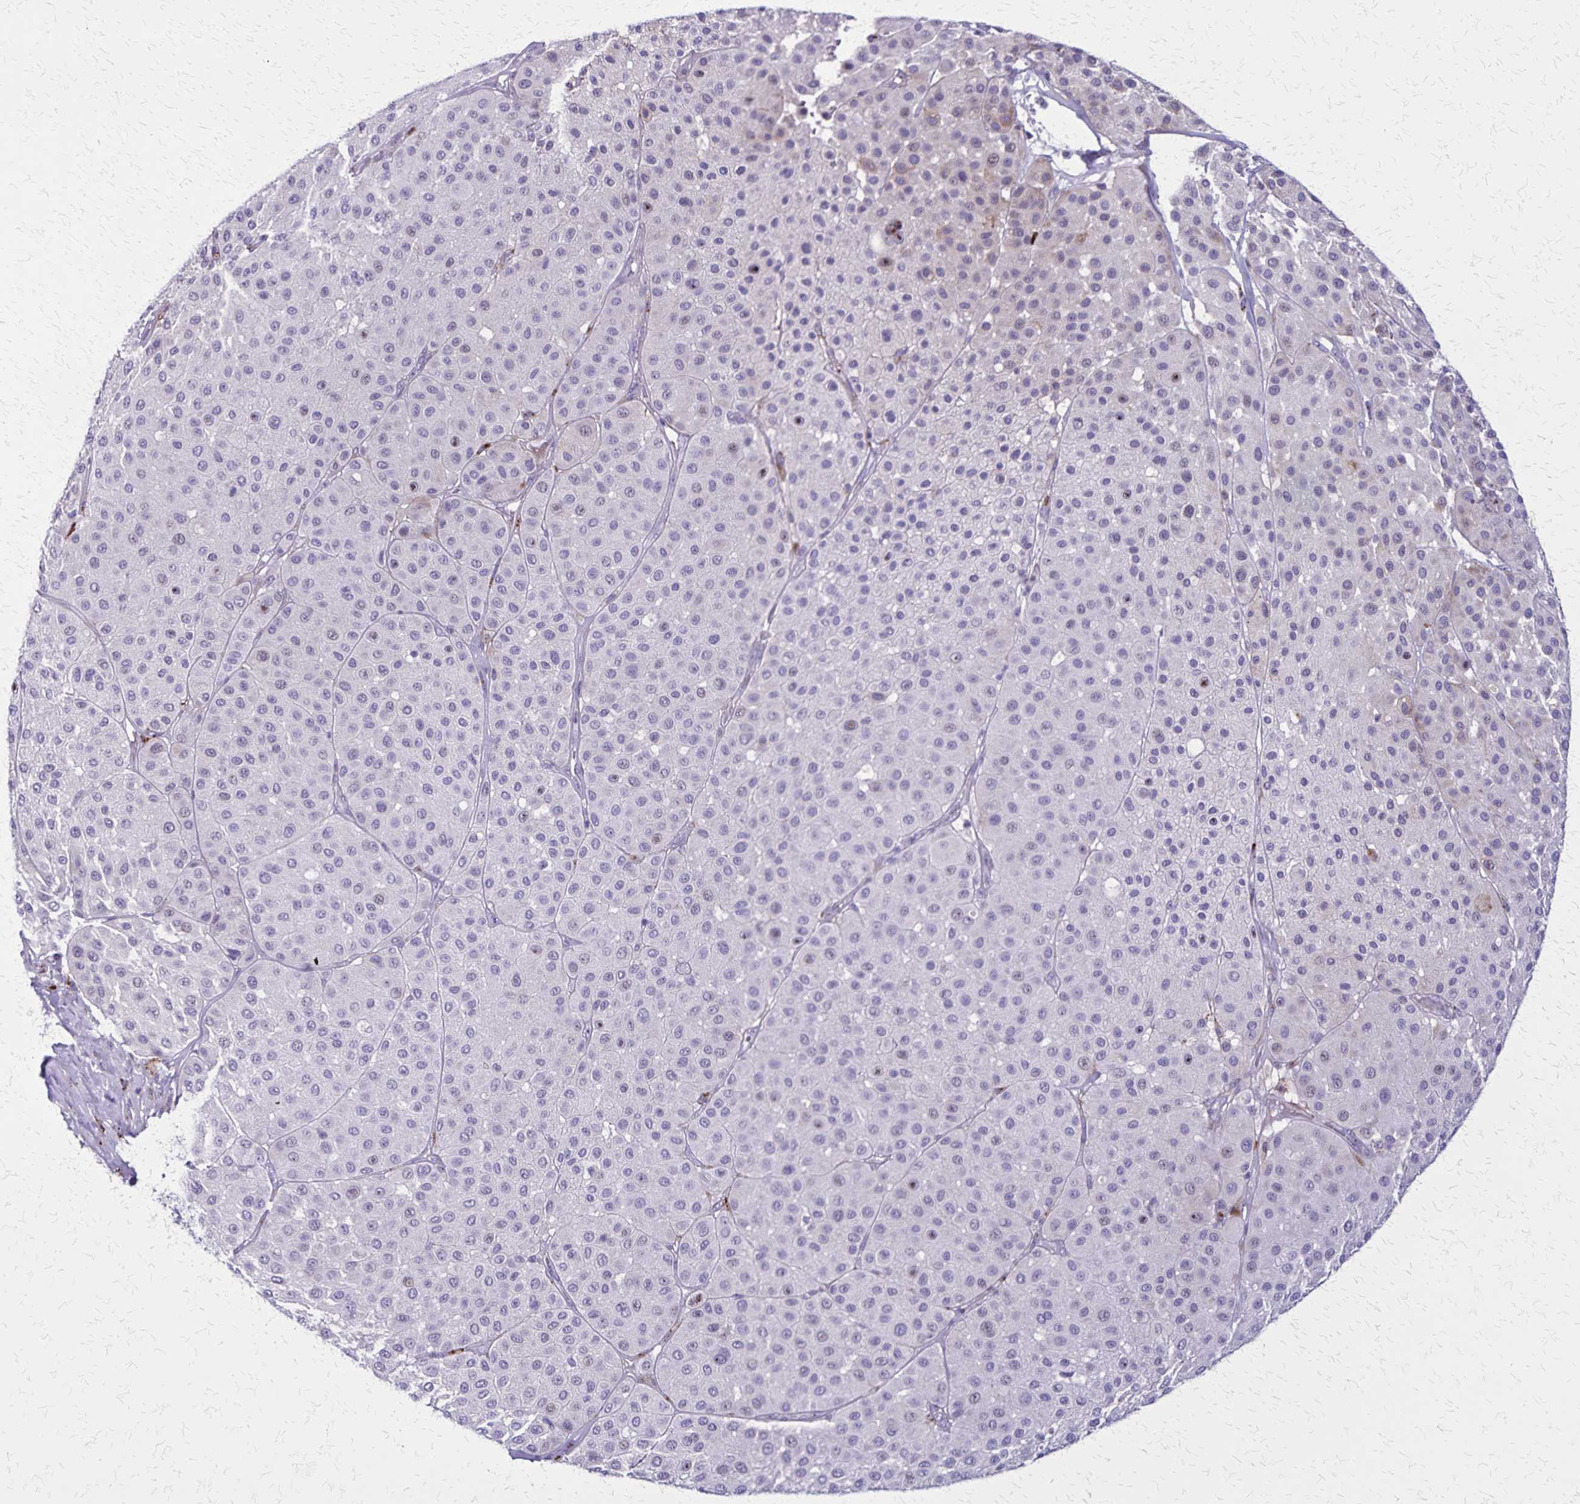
{"staining": {"intensity": "negative", "quantity": "none", "location": "none"}, "tissue": "melanoma", "cell_type": "Tumor cells", "image_type": "cancer", "snomed": [{"axis": "morphology", "description": "Malignant melanoma, Metastatic site"}, {"axis": "topography", "description": "Smooth muscle"}], "caption": "The immunohistochemistry photomicrograph has no significant expression in tumor cells of malignant melanoma (metastatic site) tissue.", "gene": "OR51B5", "patient": {"sex": "male", "age": 41}}